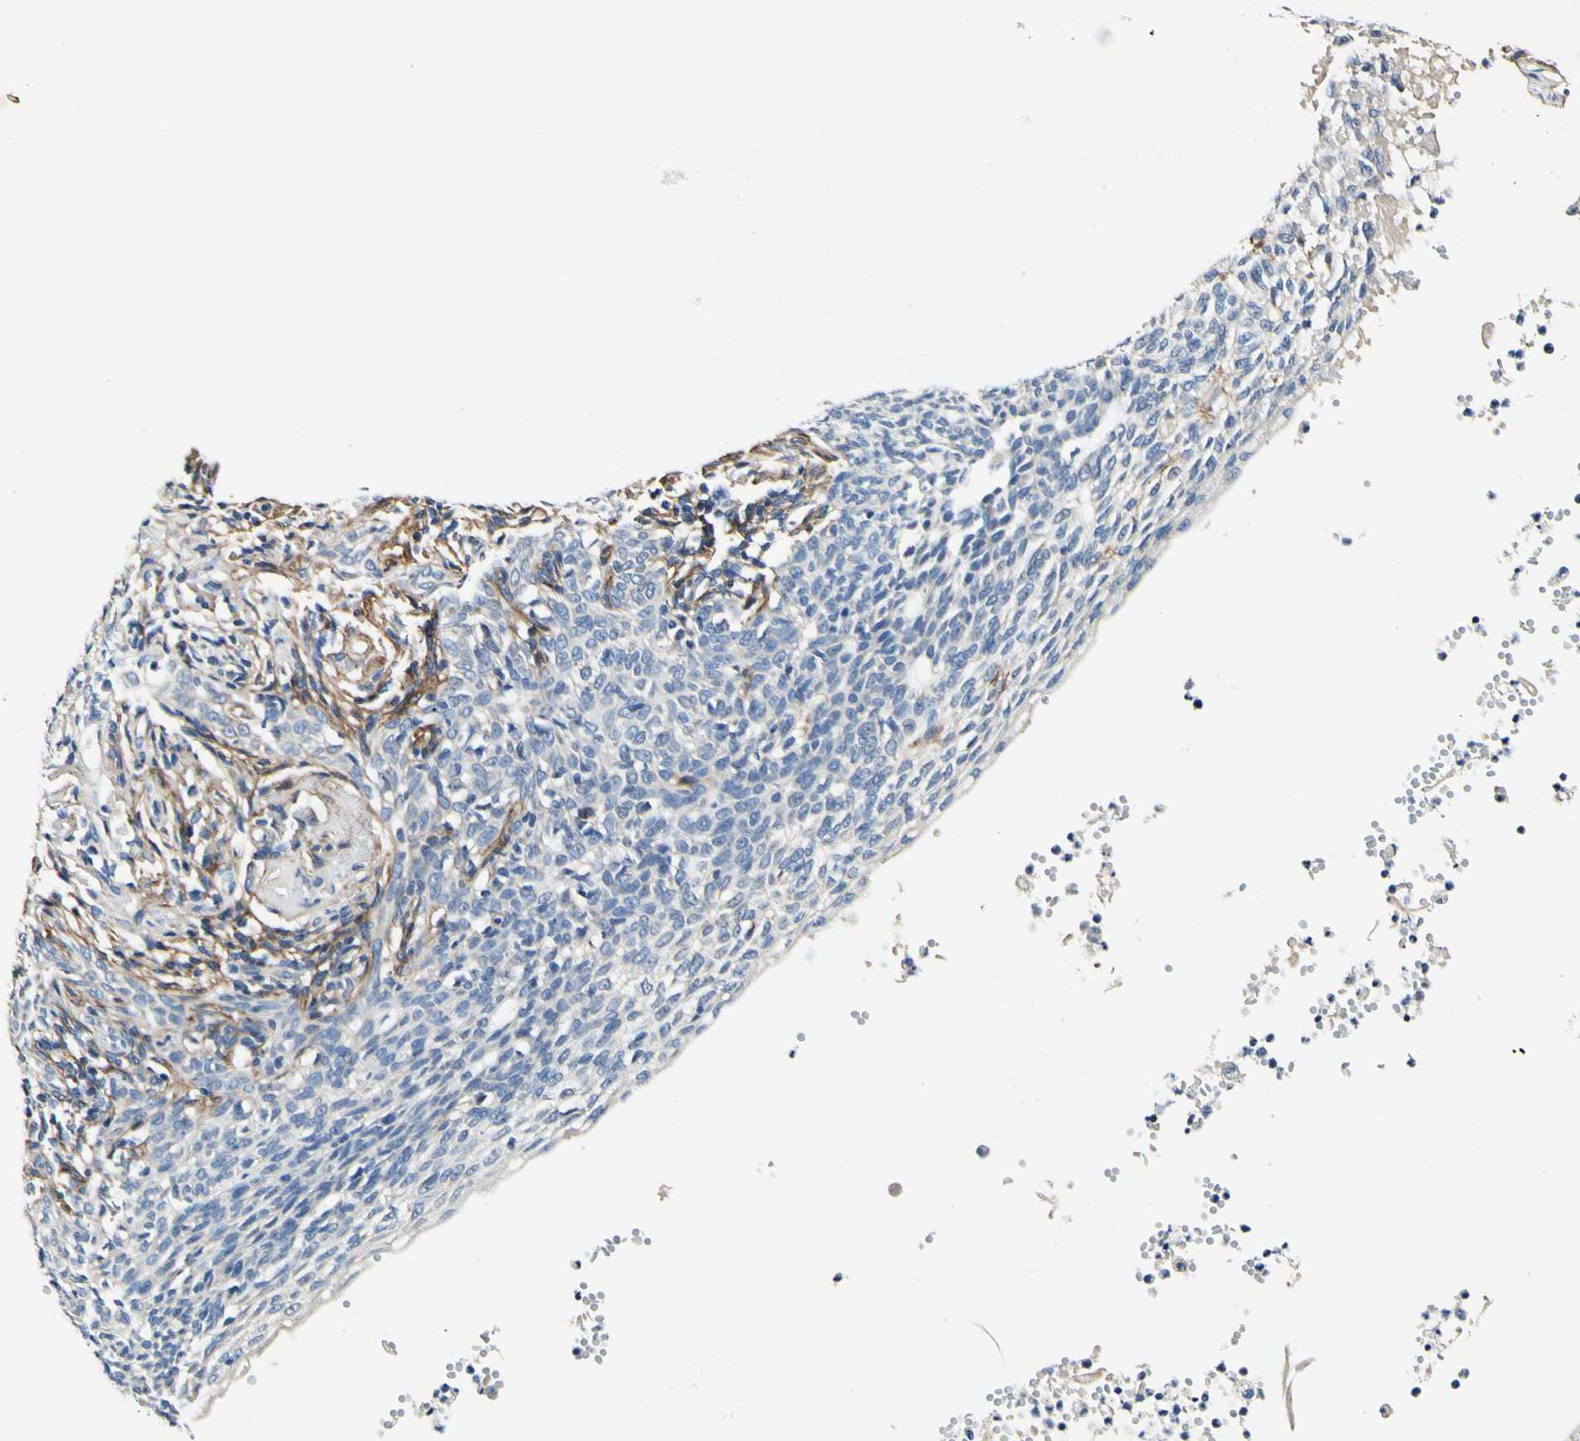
{"staining": {"intensity": "negative", "quantity": "none", "location": "none"}, "tissue": "skin cancer", "cell_type": "Tumor cells", "image_type": "cancer", "snomed": [{"axis": "morphology", "description": "Normal tissue, NOS"}, {"axis": "morphology", "description": "Basal cell carcinoma"}, {"axis": "topography", "description": "Skin"}], "caption": "This is an immunohistochemistry histopathology image of basal cell carcinoma (skin). There is no expression in tumor cells.", "gene": "COL6A3", "patient": {"sex": "male", "age": 87}}